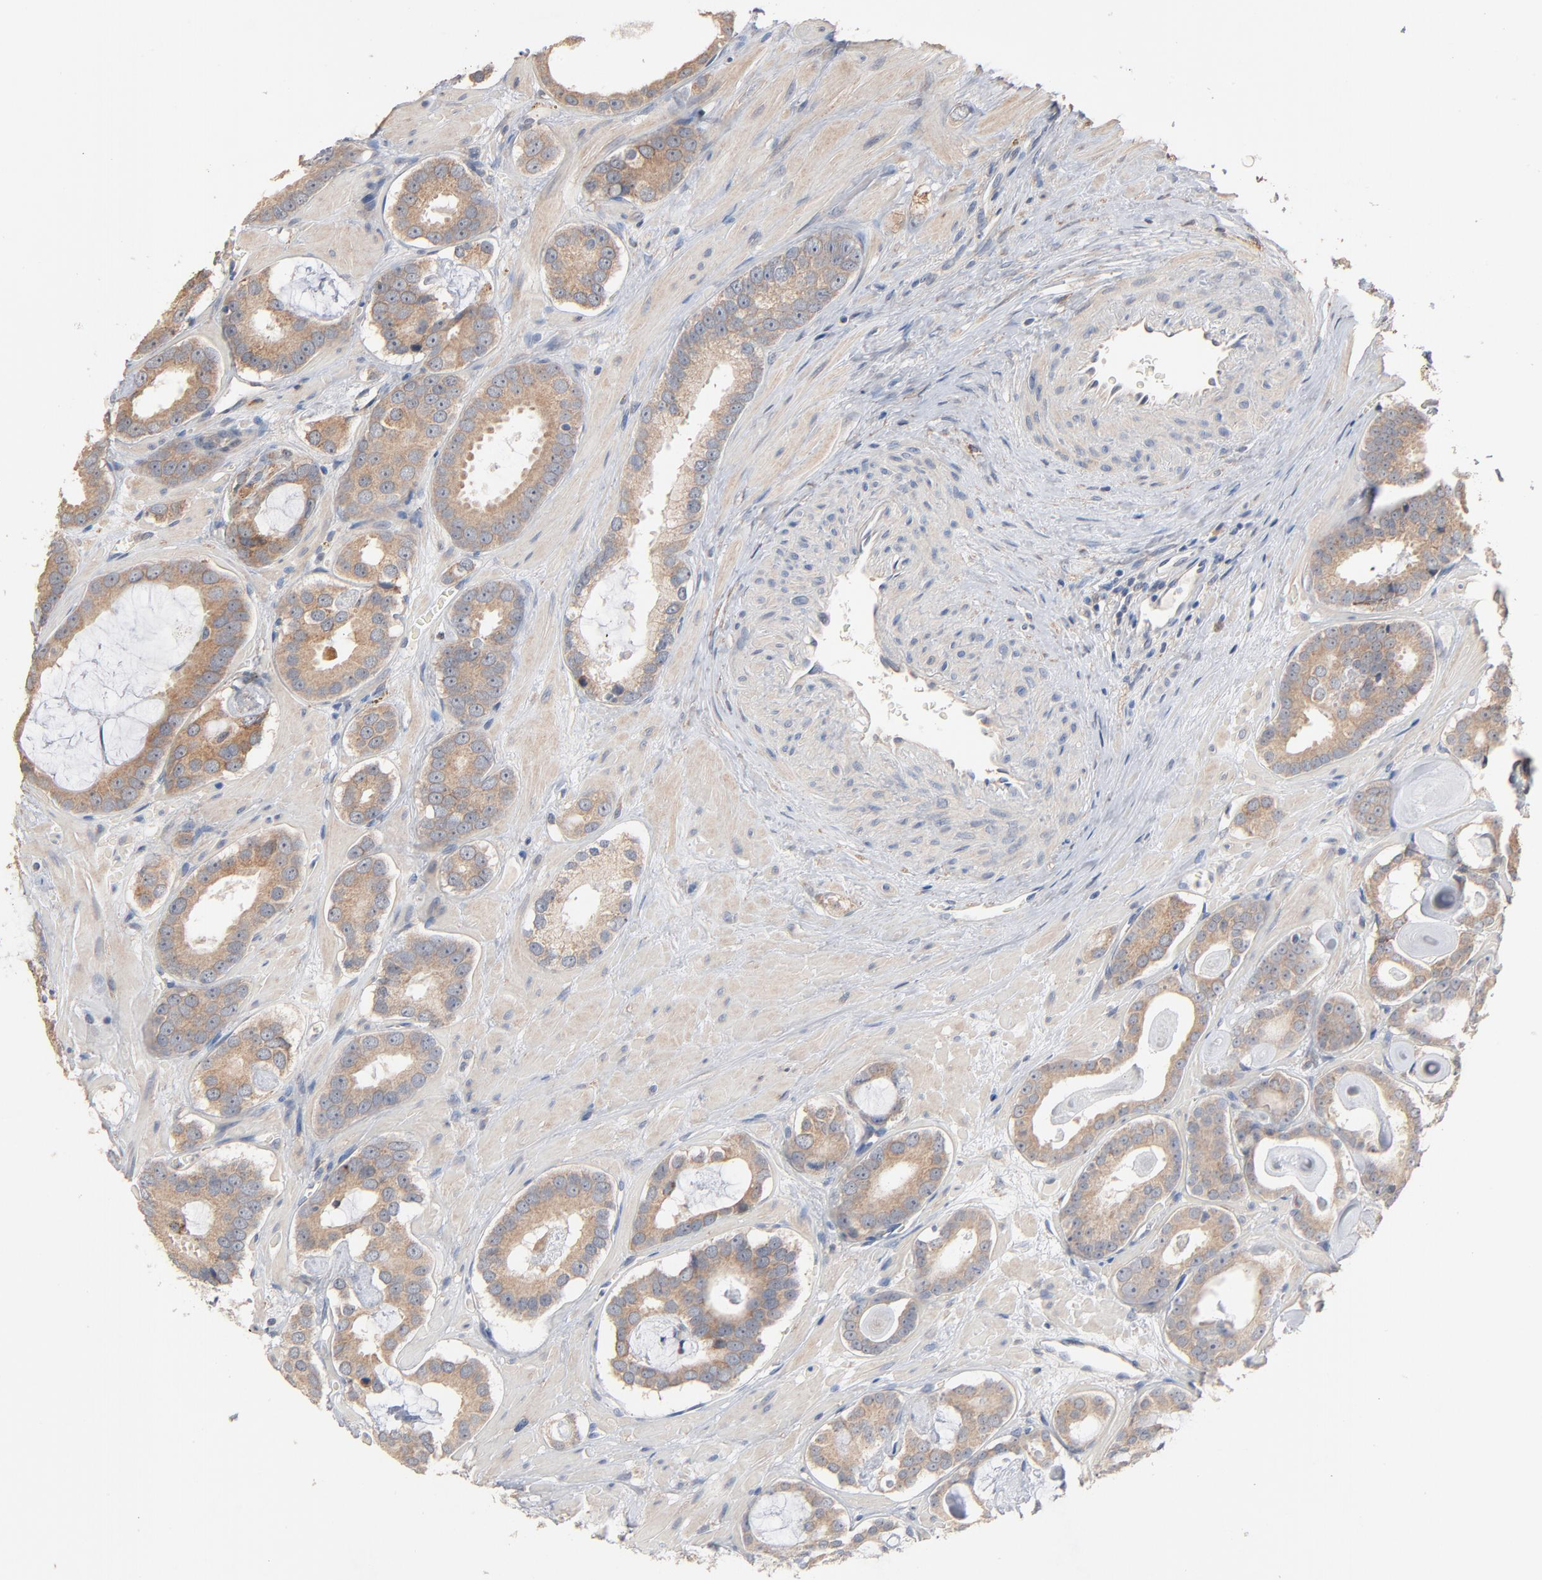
{"staining": {"intensity": "weak", "quantity": ">75%", "location": "cytoplasmic/membranous"}, "tissue": "prostate cancer", "cell_type": "Tumor cells", "image_type": "cancer", "snomed": [{"axis": "morphology", "description": "Adenocarcinoma, Low grade"}, {"axis": "topography", "description": "Prostate"}], "caption": "Protein expression analysis of human prostate cancer reveals weak cytoplasmic/membranous expression in approximately >75% of tumor cells. Immunohistochemistry stains the protein in brown and the nuclei are stained blue.", "gene": "ZDHHC8", "patient": {"sex": "male", "age": 57}}